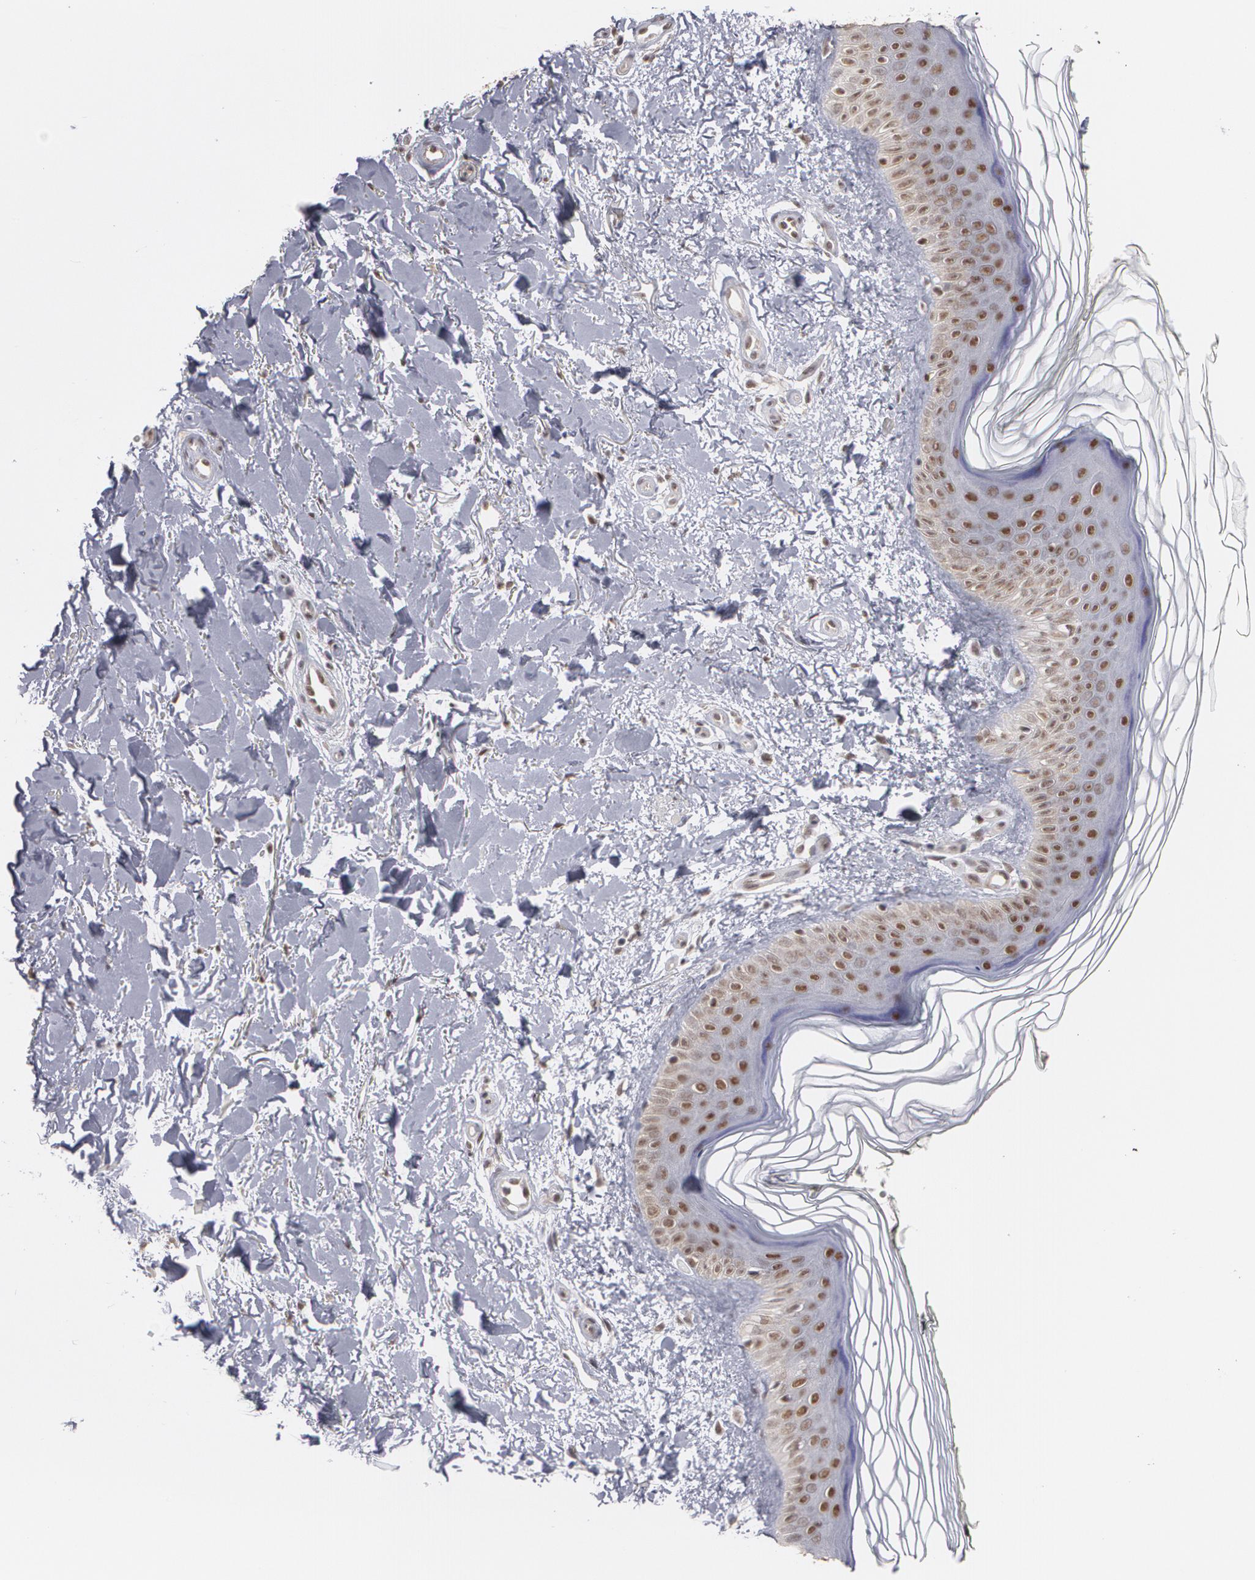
{"staining": {"intensity": "weak", "quantity": ">75%", "location": "cytoplasmic/membranous"}, "tissue": "skin", "cell_type": "Fibroblasts", "image_type": "normal", "snomed": [{"axis": "morphology", "description": "Normal tissue, NOS"}, {"axis": "morphology", "description": "Sarcoma, NOS"}, {"axis": "topography", "description": "Skin"}, {"axis": "topography", "description": "Soft tissue"}], "caption": "This histopathology image displays IHC staining of unremarkable human skin, with low weak cytoplasmic/membranous positivity in about >75% of fibroblasts.", "gene": "INTS6L", "patient": {"sex": "female", "age": 51}}